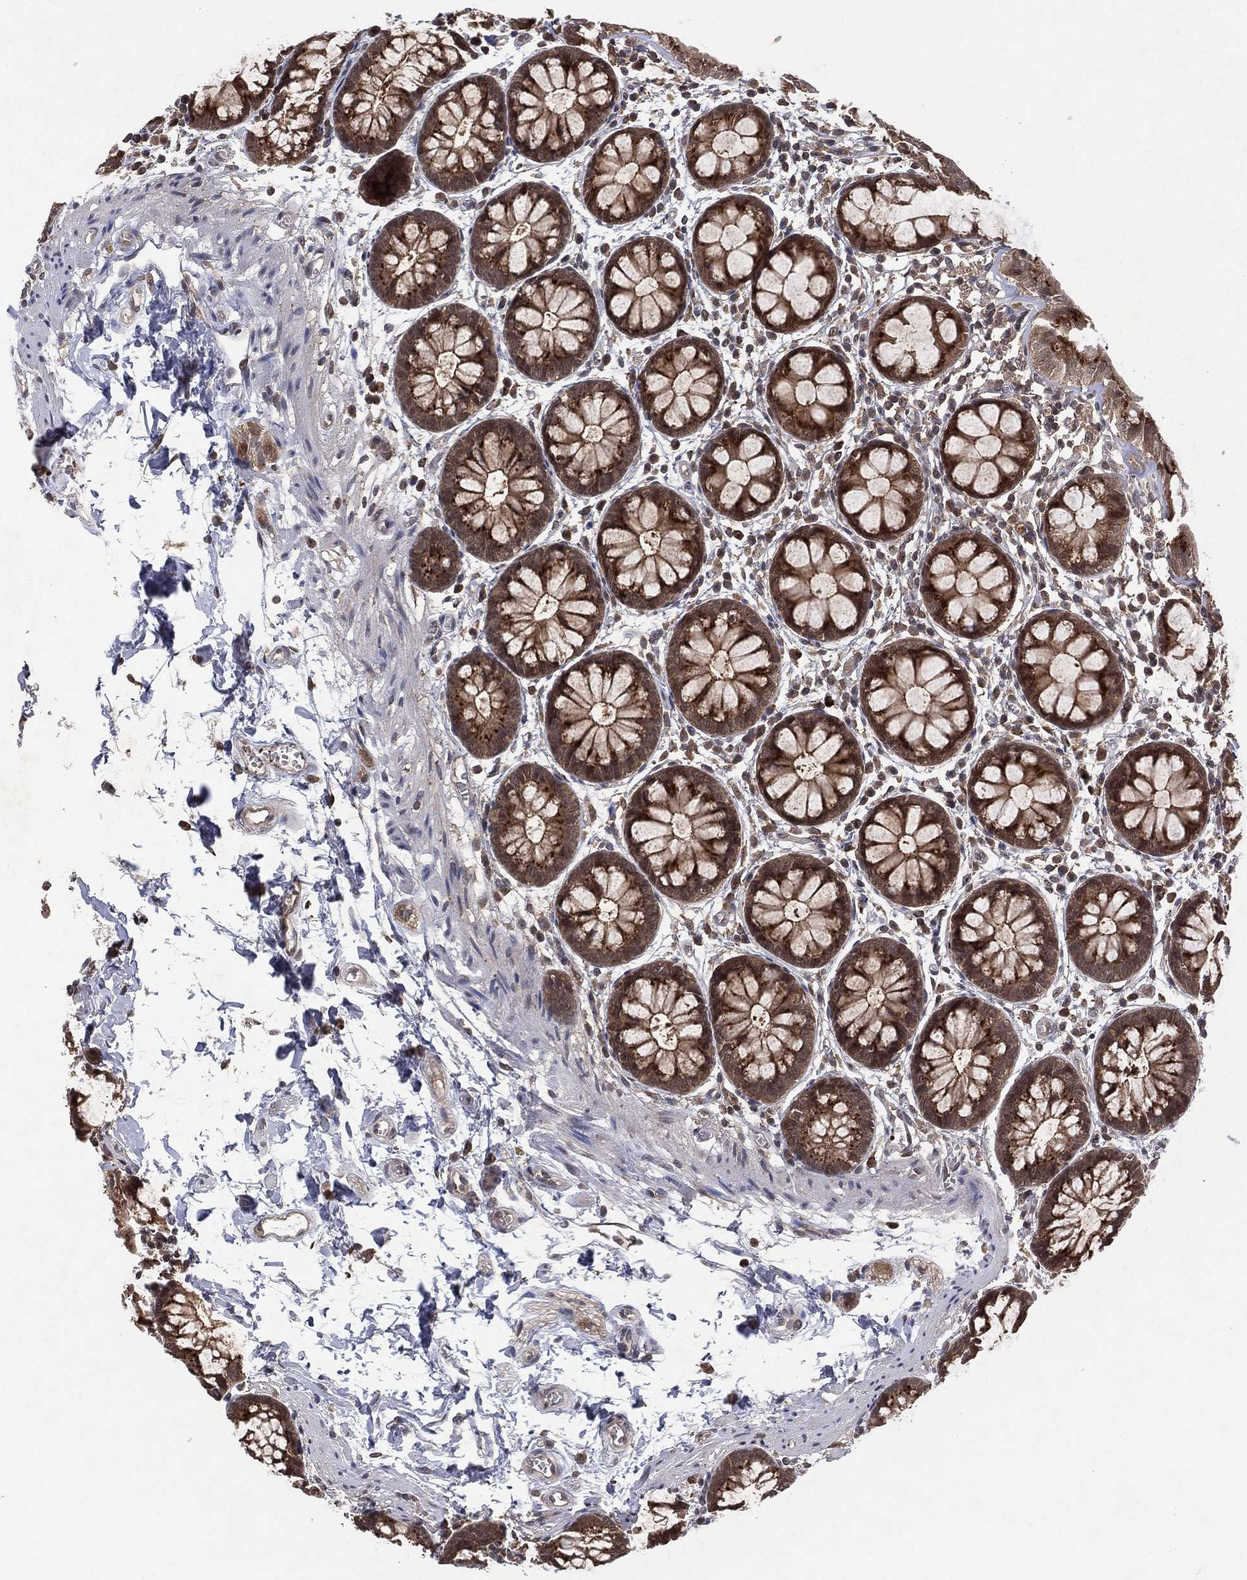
{"staining": {"intensity": "moderate", "quantity": "25%-75%", "location": "cytoplasmic/membranous"}, "tissue": "rectum", "cell_type": "Glandular cells", "image_type": "normal", "snomed": [{"axis": "morphology", "description": "Normal tissue, NOS"}, {"axis": "topography", "description": "Rectum"}], "caption": "IHC (DAB (3,3'-diaminobenzidine)) staining of normal rectum exhibits moderate cytoplasmic/membranous protein positivity in approximately 25%-75% of glandular cells.", "gene": "ATG4B", "patient": {"sex": "male", "age": 57}}